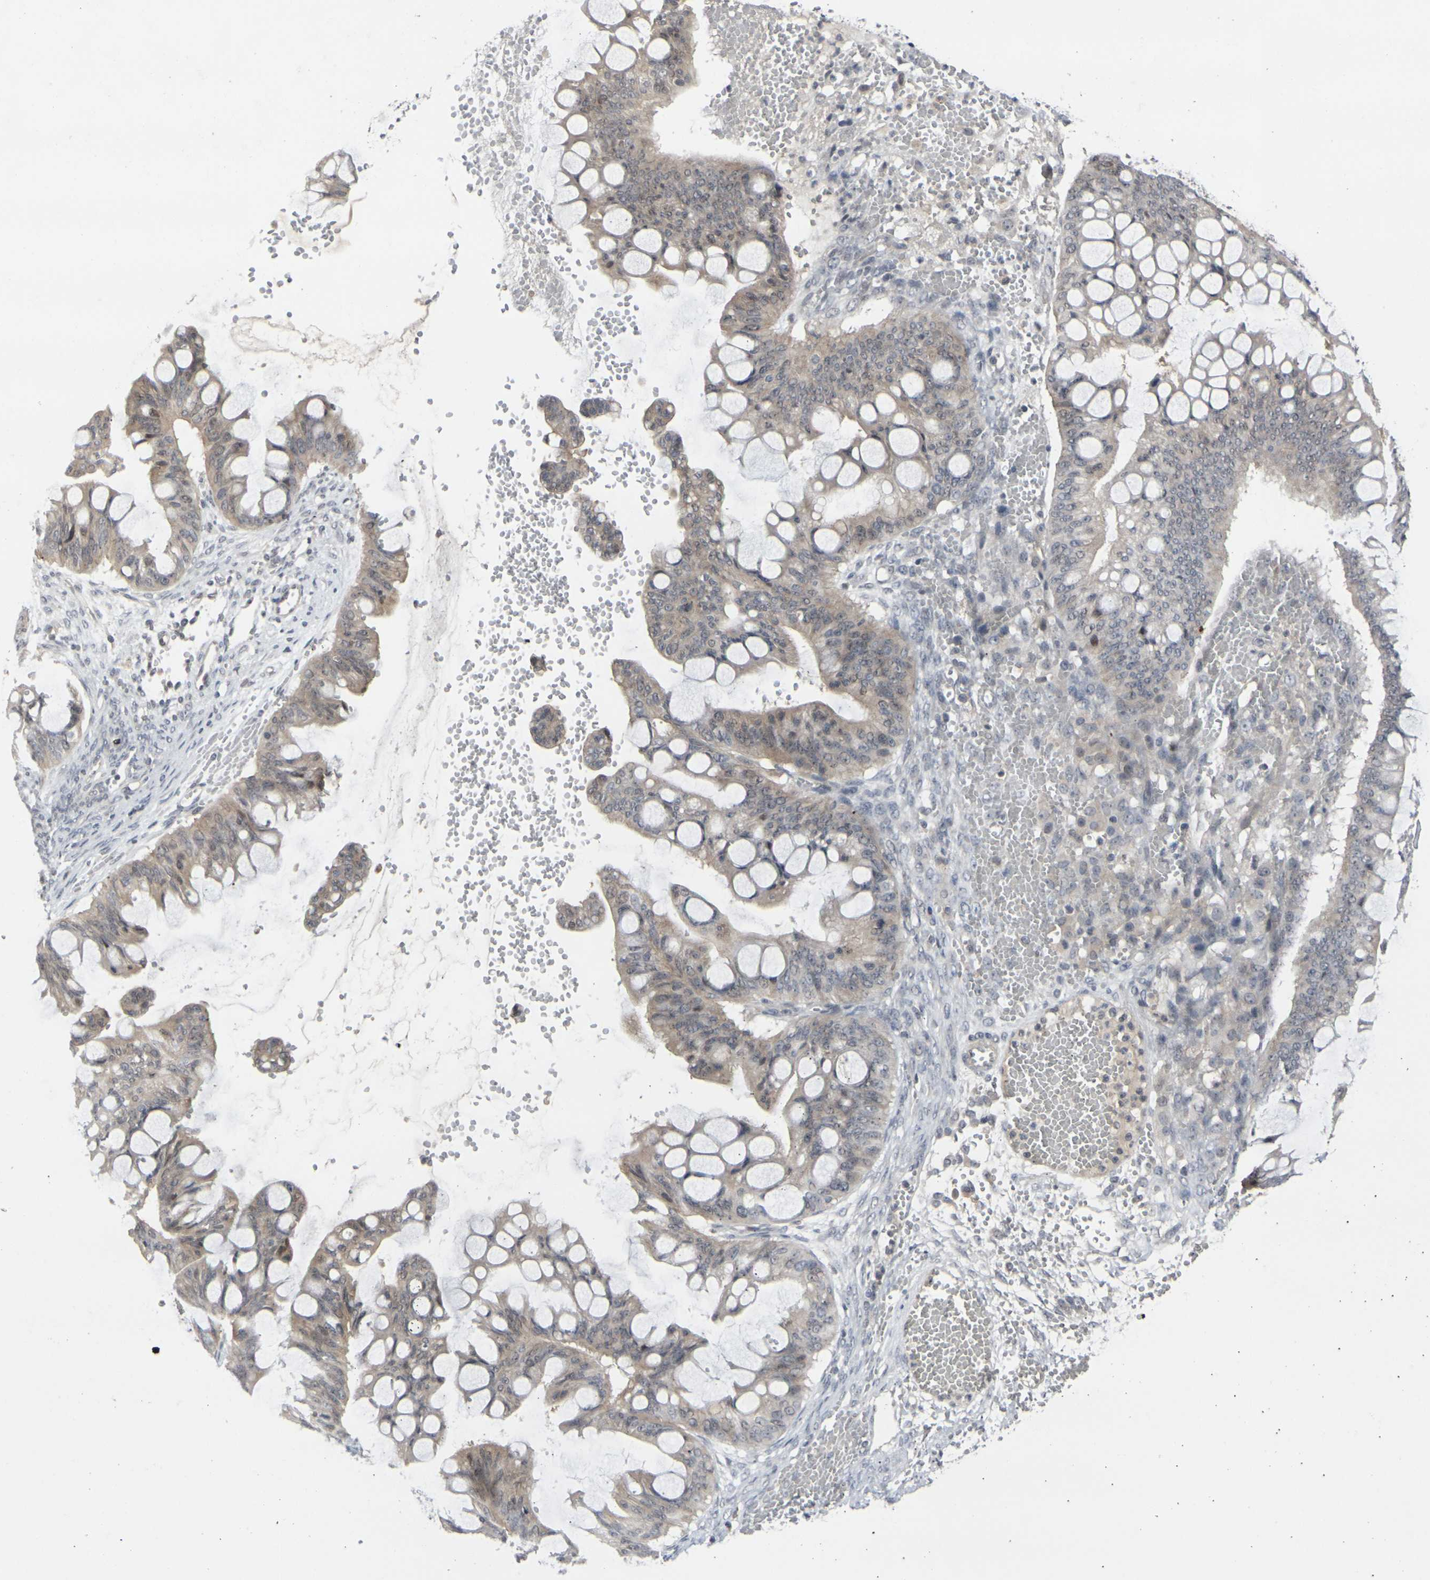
{"staining": {"intensity": "weak", "quantity": ">75%", "location": "cytoplasmic/membranous"}, "tissue": "ovarian cancer", "cell_type": "Tumor cells", "image_type": "cancer", "snomed": [{"axis": "morphology", "description": "Cystadenocarcinoma, mucinous, NOS"}, {"axis": "topography", "description": "Ovary"}], "caption": "Mucinous cystadenocarcinoma (ovarian) stained with immunohistochemistry displays weak cytoplasmic/membranous positivity in approximately >75% of tumor cells. Ihc stains the protein of interest in brown and the nuclei are stained blue.", "gene": "GPR19", "patient": {"sex": "female", "age": 73}}